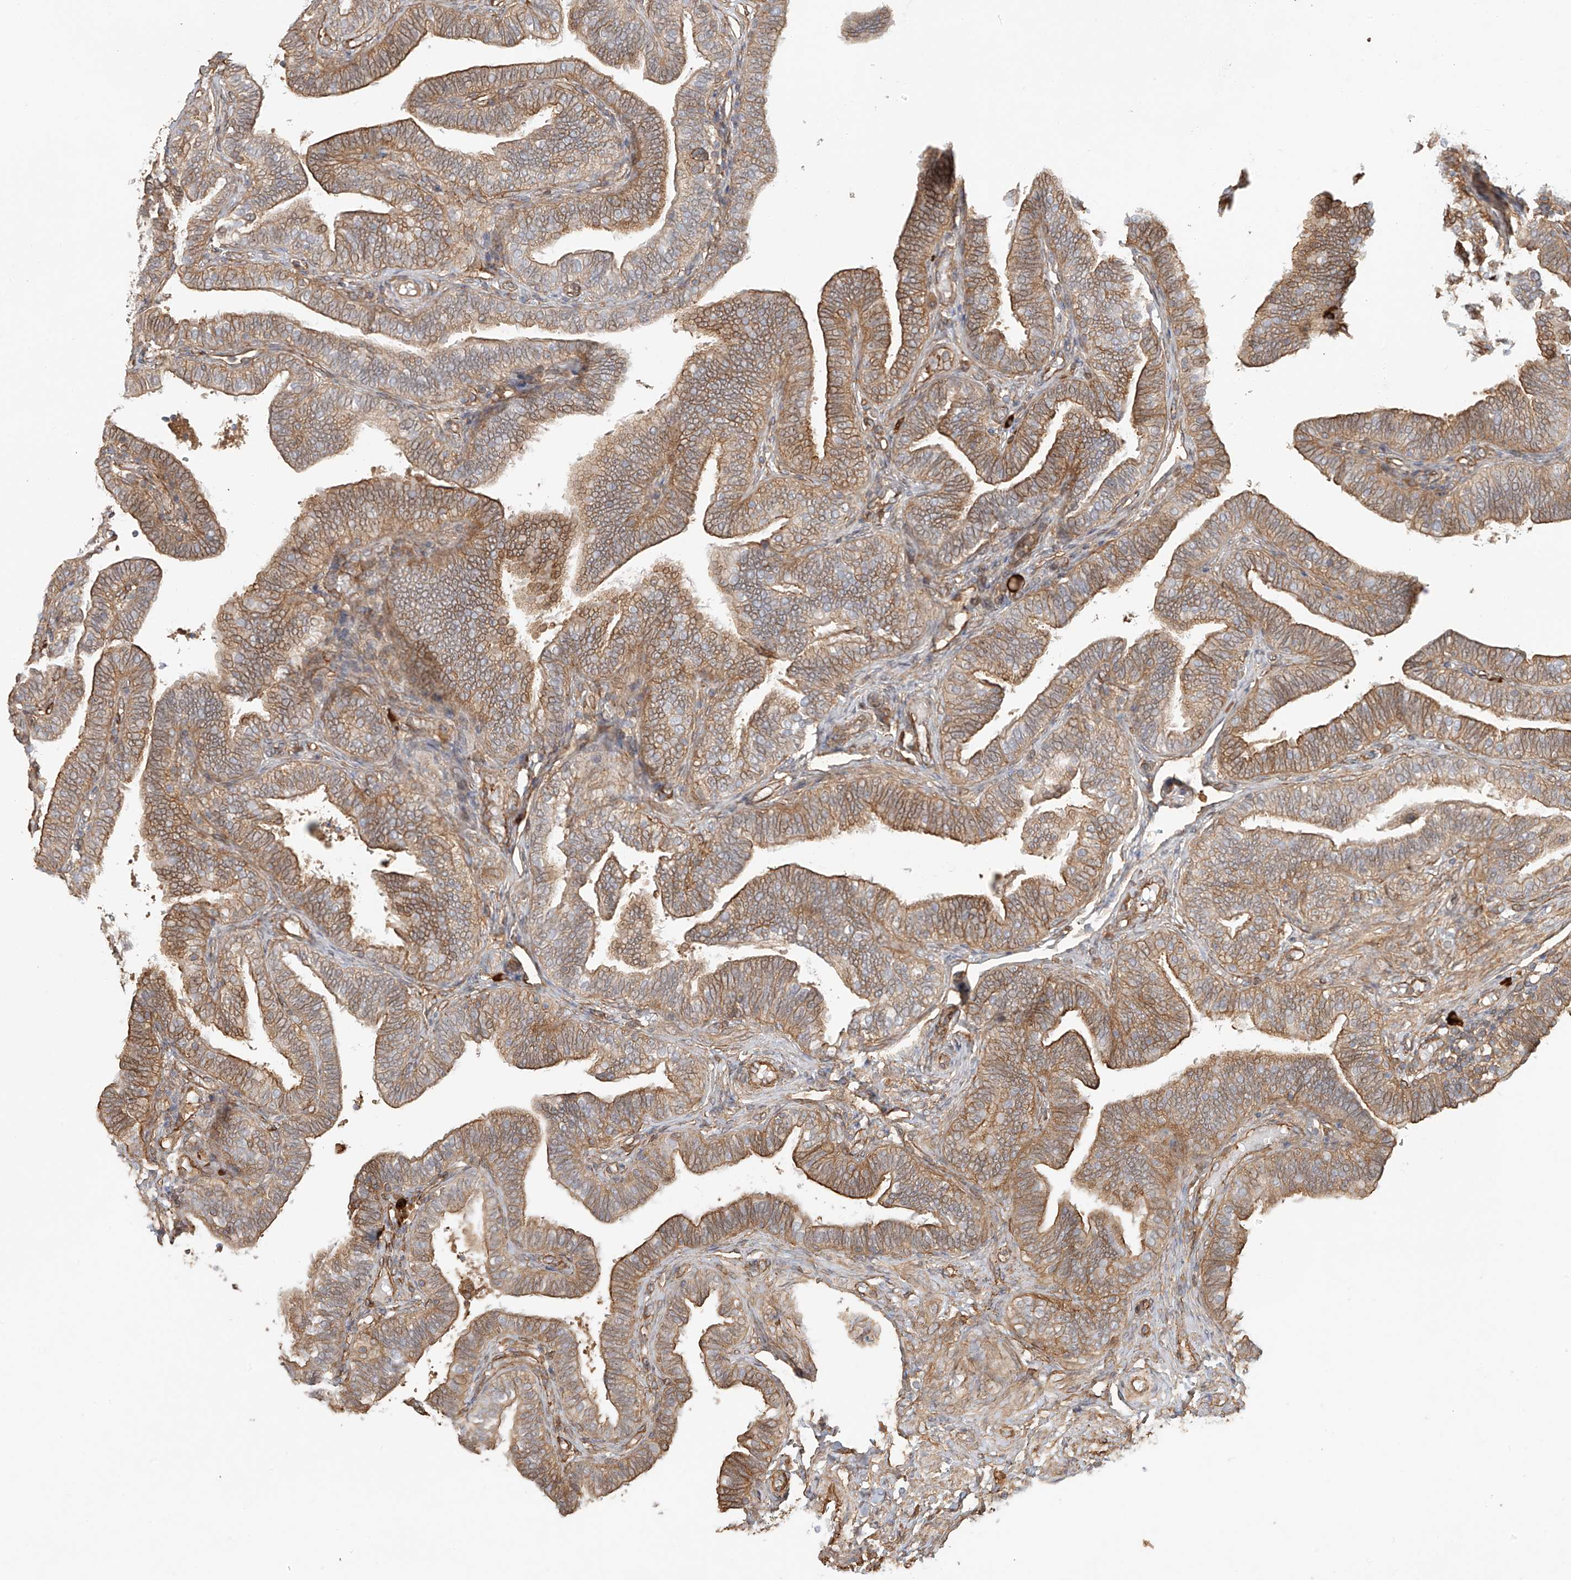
{"staining": {"intensity": "moderate", "quantity": ">75%", "location": "cytoplasmic/membranous"}, "tissue": "fallopian tube", "cell_type": "Glandular cells", "image_type": "normal", "snomed": [{"axis": "morphology", "description": "Normal tissue, NOS"}, {"axis": "topography", "description": "Fallopian tube"}], "caption": "Fallopian tube was stained to show a protein in brown. There is medium levels of moderate cytoplasmic/membranous expression in about >75% of glandular cells. The staining was performed using DAB (3,3'-diaminobenzidine), with brown indicating positive protein expression. Nuclei are stained blue with hematoxylin.", "gene": "CSMD3", "patient": {"sex": "female", "age": 39}}